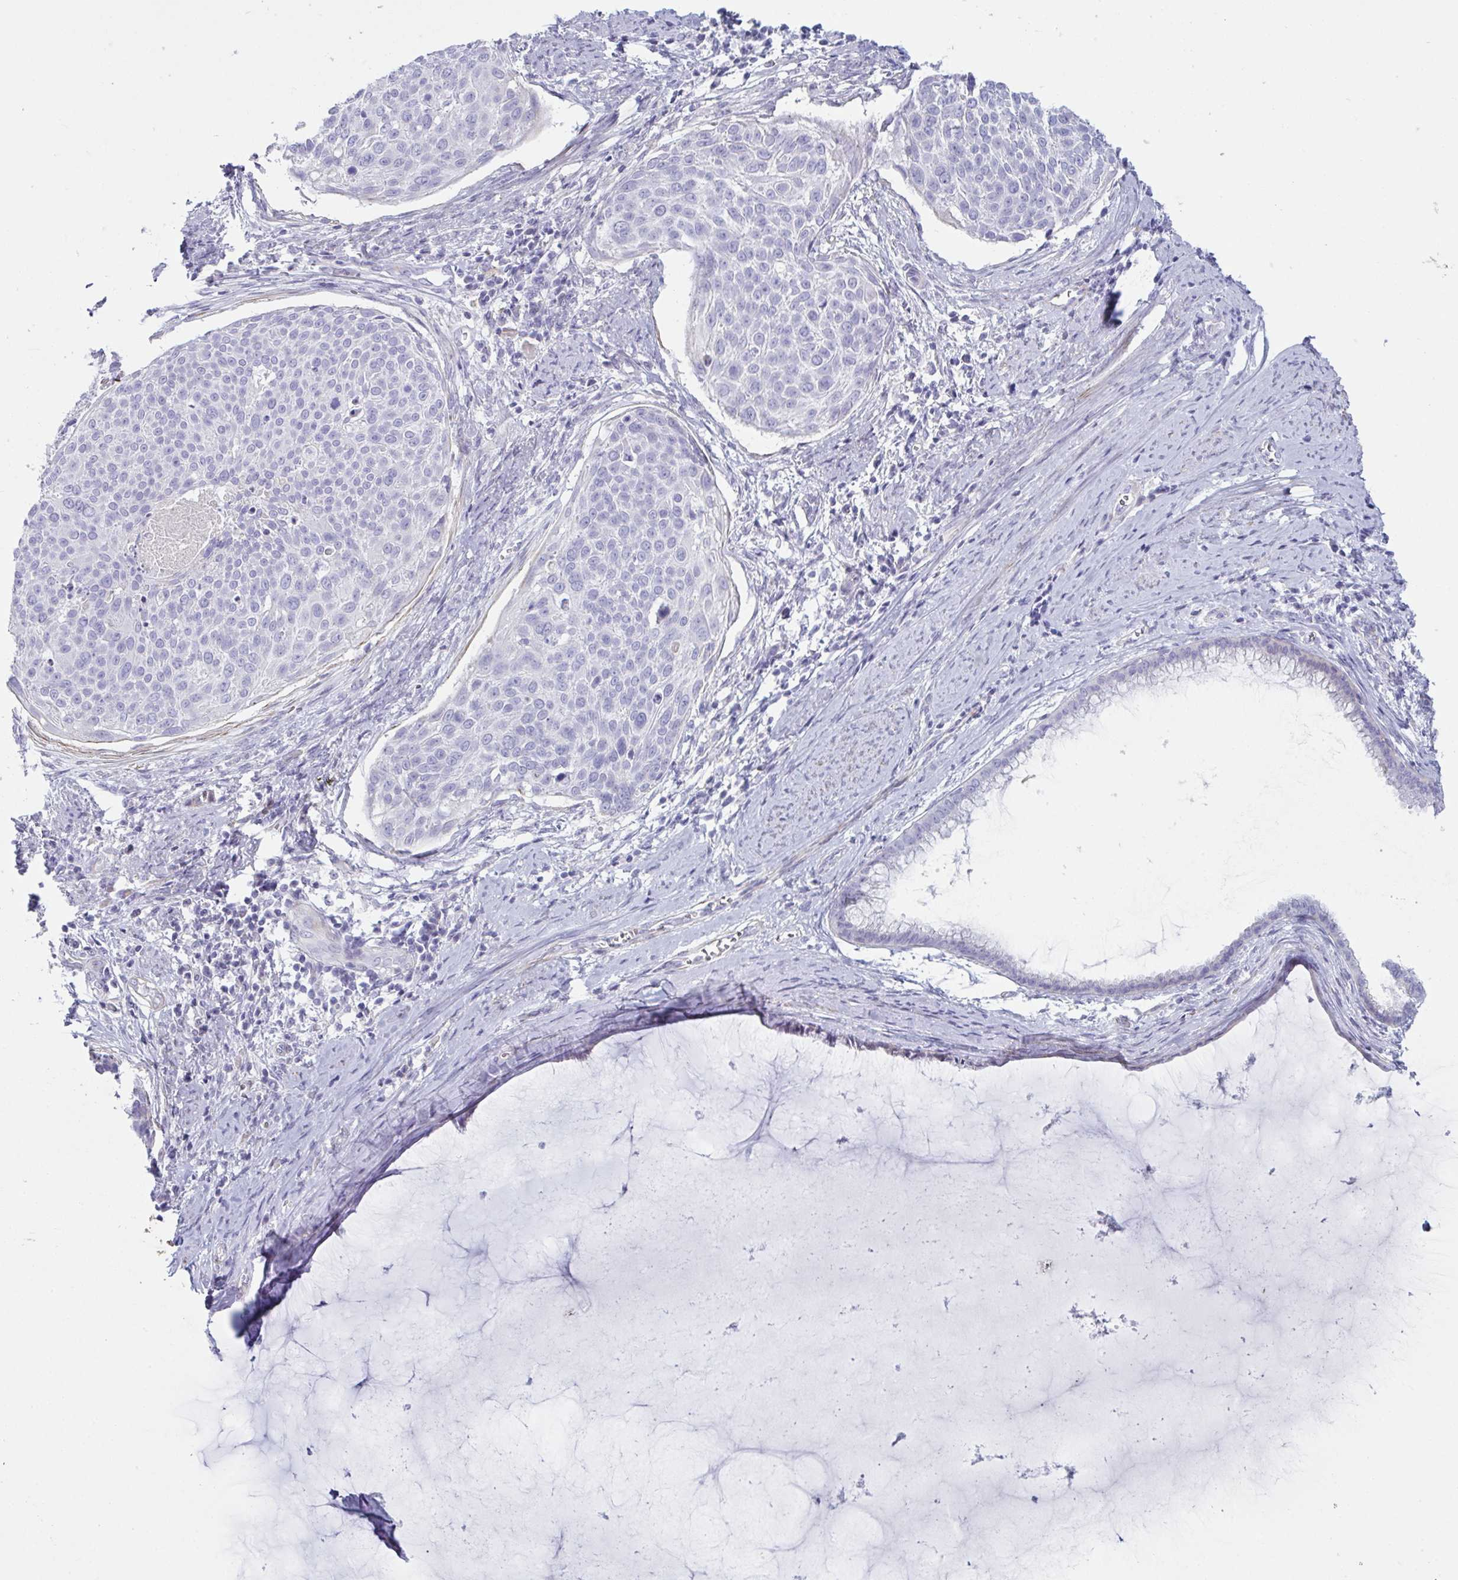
{"staining": {"intensity": "negative", "quantity": "none", "location": "none"}, "tissue": "cervical cancer", "cell_type": "Tumor cells", "image_type": "cancer", "snomed": [{"axis": "morphology", "description": "Squamous cell carcinoma, NOS"}, {"axis": "topography", "description": "Cervix"}], "caption": "Tumor cells are negative for protein expression in human cervical cancer (squamous cell carcinoma).", "gene": "OR5P3", "patient": {"sex": "female", "age": 39}}